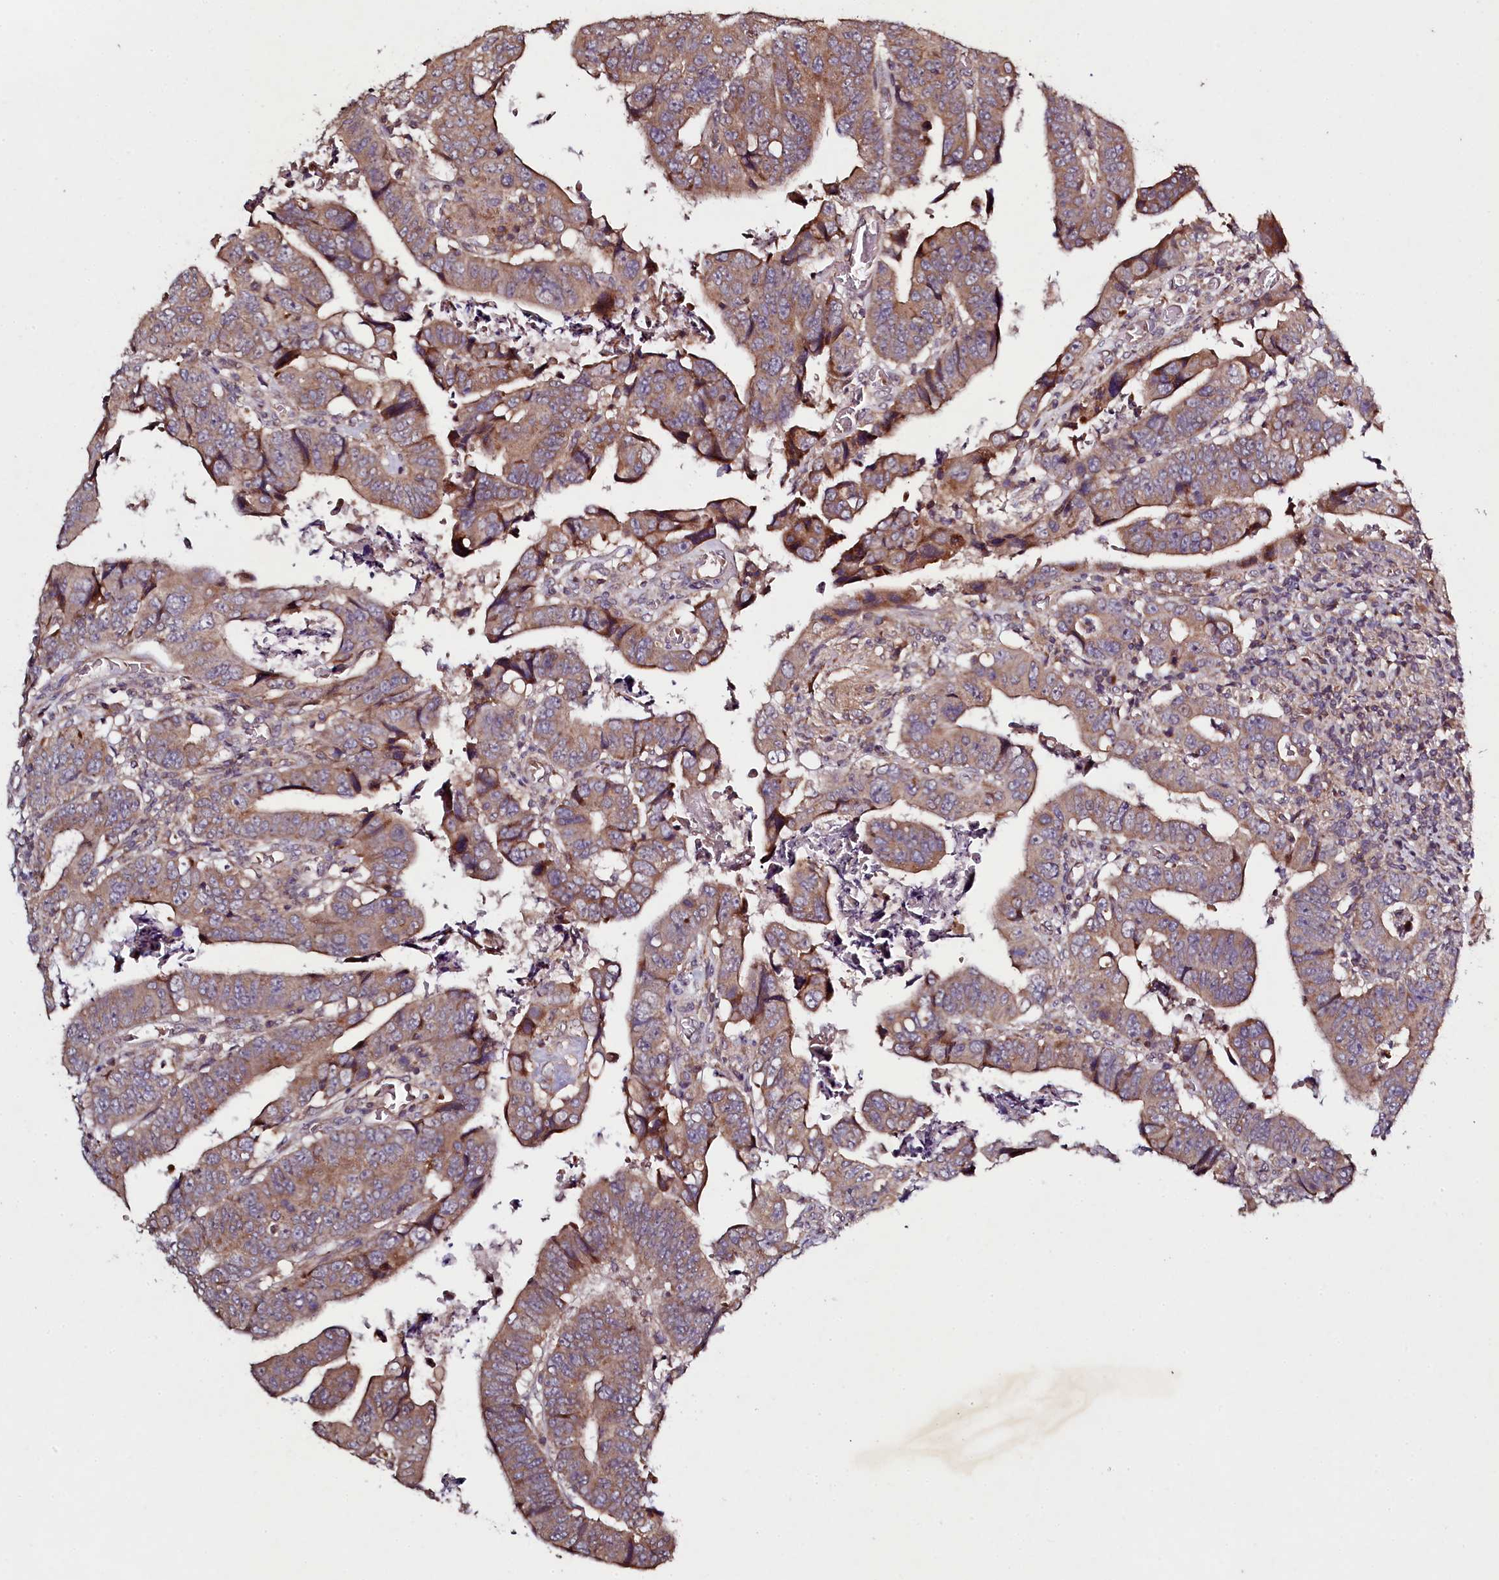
{"staining": {"intensity": "moderate", "quantity": ">75%", "location": "cytoplasmic/membranous"}, "tissue": "colorectal cancer", "cell_type": "Tumor cells", "image_type": "cancer", "snomed": [{"axis": "morphology", "description": "Normal tissue, NOS"}, {"axis": "morphology", "description": "Adenocarcinoma, NOS"}, {"axis": "topography", "description": "Rectum"}], "caption": "IHC histopathology image of neoplastic tissue: human colorectal cancer stained using immunohistochemistry demonstrates medium levels of moderate protein expression localized specifically in the cytoplasmic/membranous of tumor cells, appearing as a cytoplasmic/membranous brown color.", "gene": "SEC24C", "patient": {"sex": "female", "age": 65}}